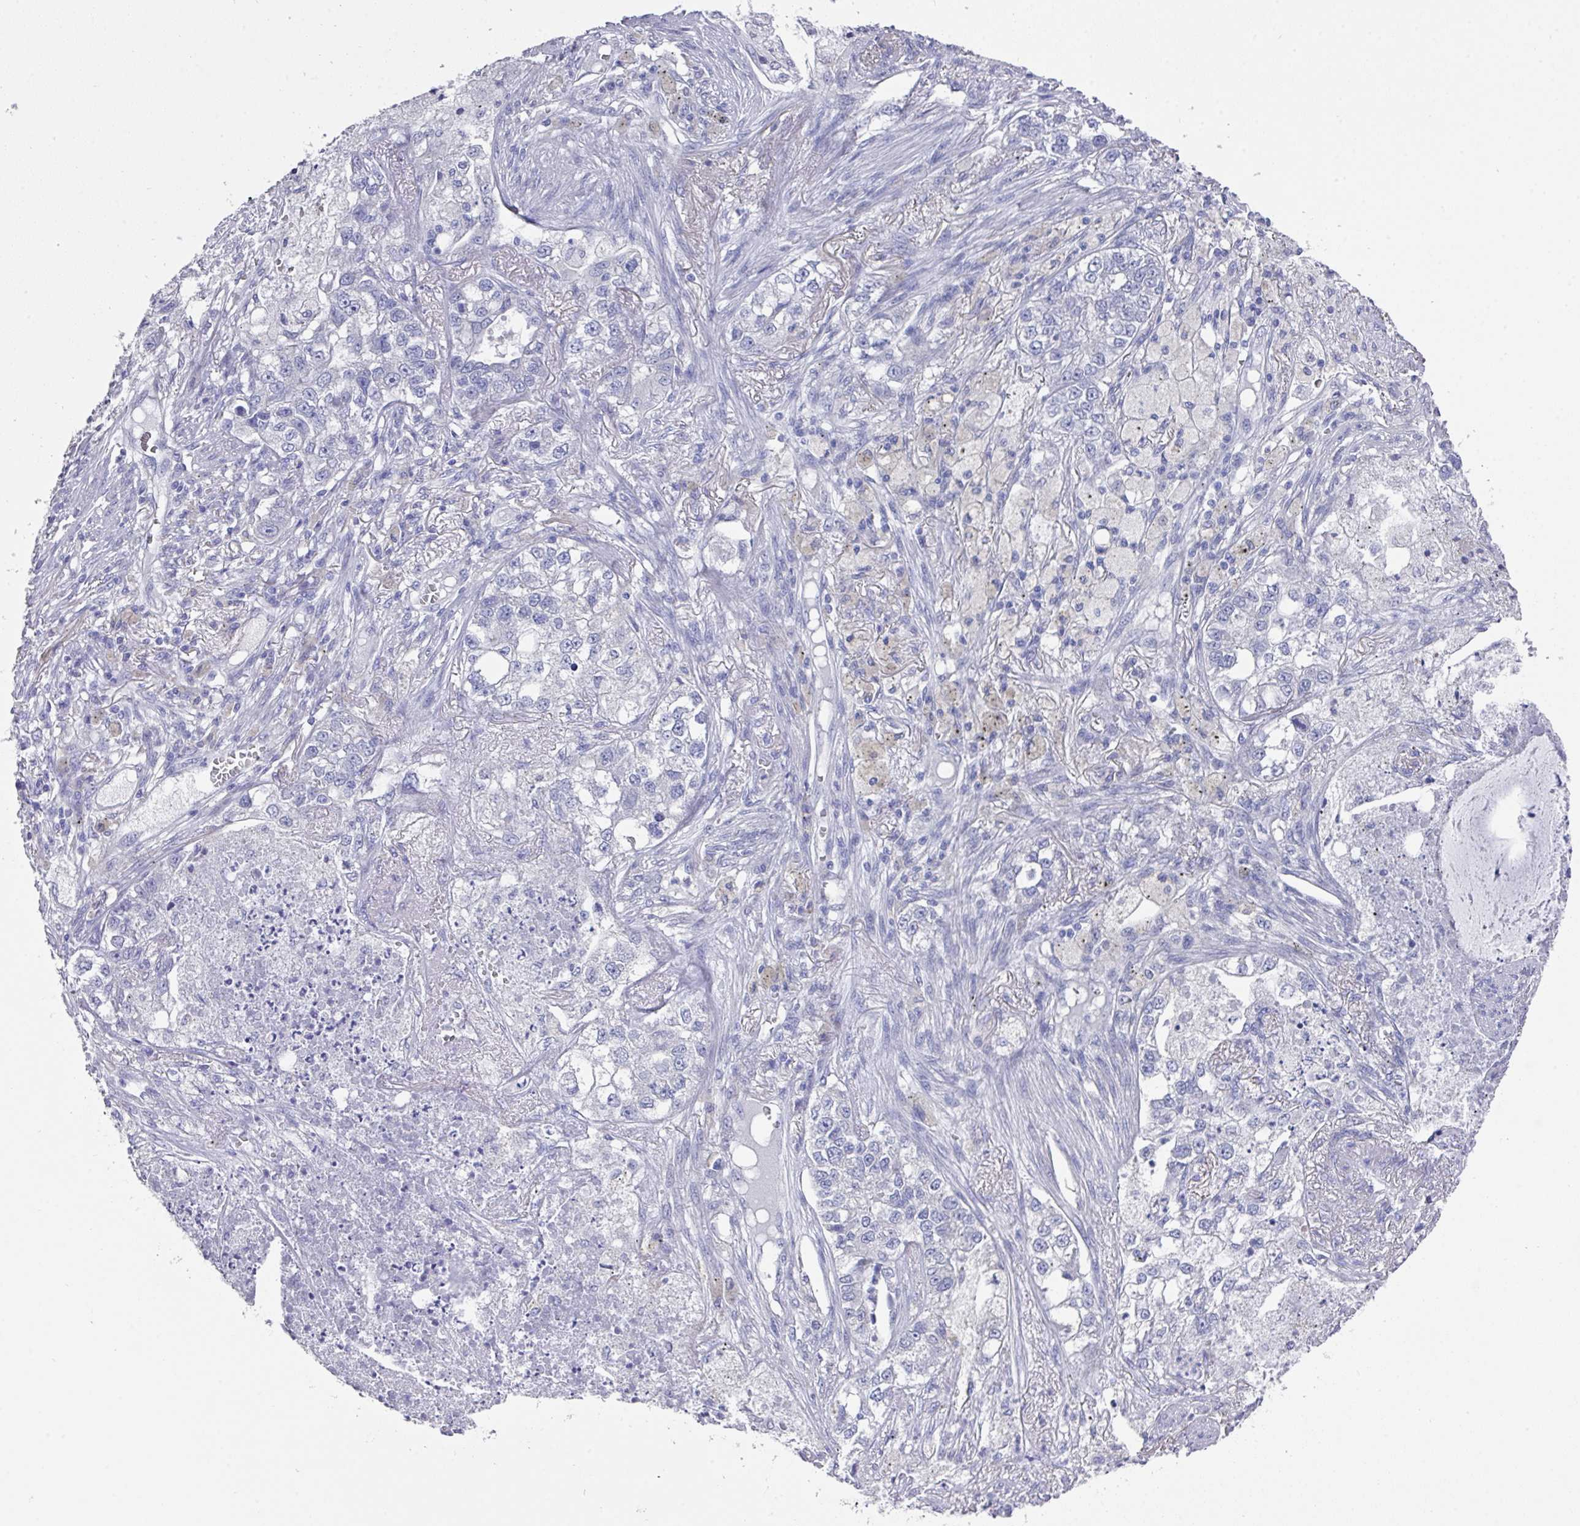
{"staining": {"intensity": "negative", "quantity": "none", "location": "none"}, "tissue": "lung cancer", "cell_type": "Tumor cells", "image_type": "cancer", "snomed": [{"axis": "morphology", "description": "Adenocarcinoma, NOS"}, {"axis": "topography", "description": "Lung"}], "caption": "Tumor cells show no significant expression in lung cancer (adenocarcinoma).", "gene": "DAZL", "patient": {"sex": "male", "age": 49}}